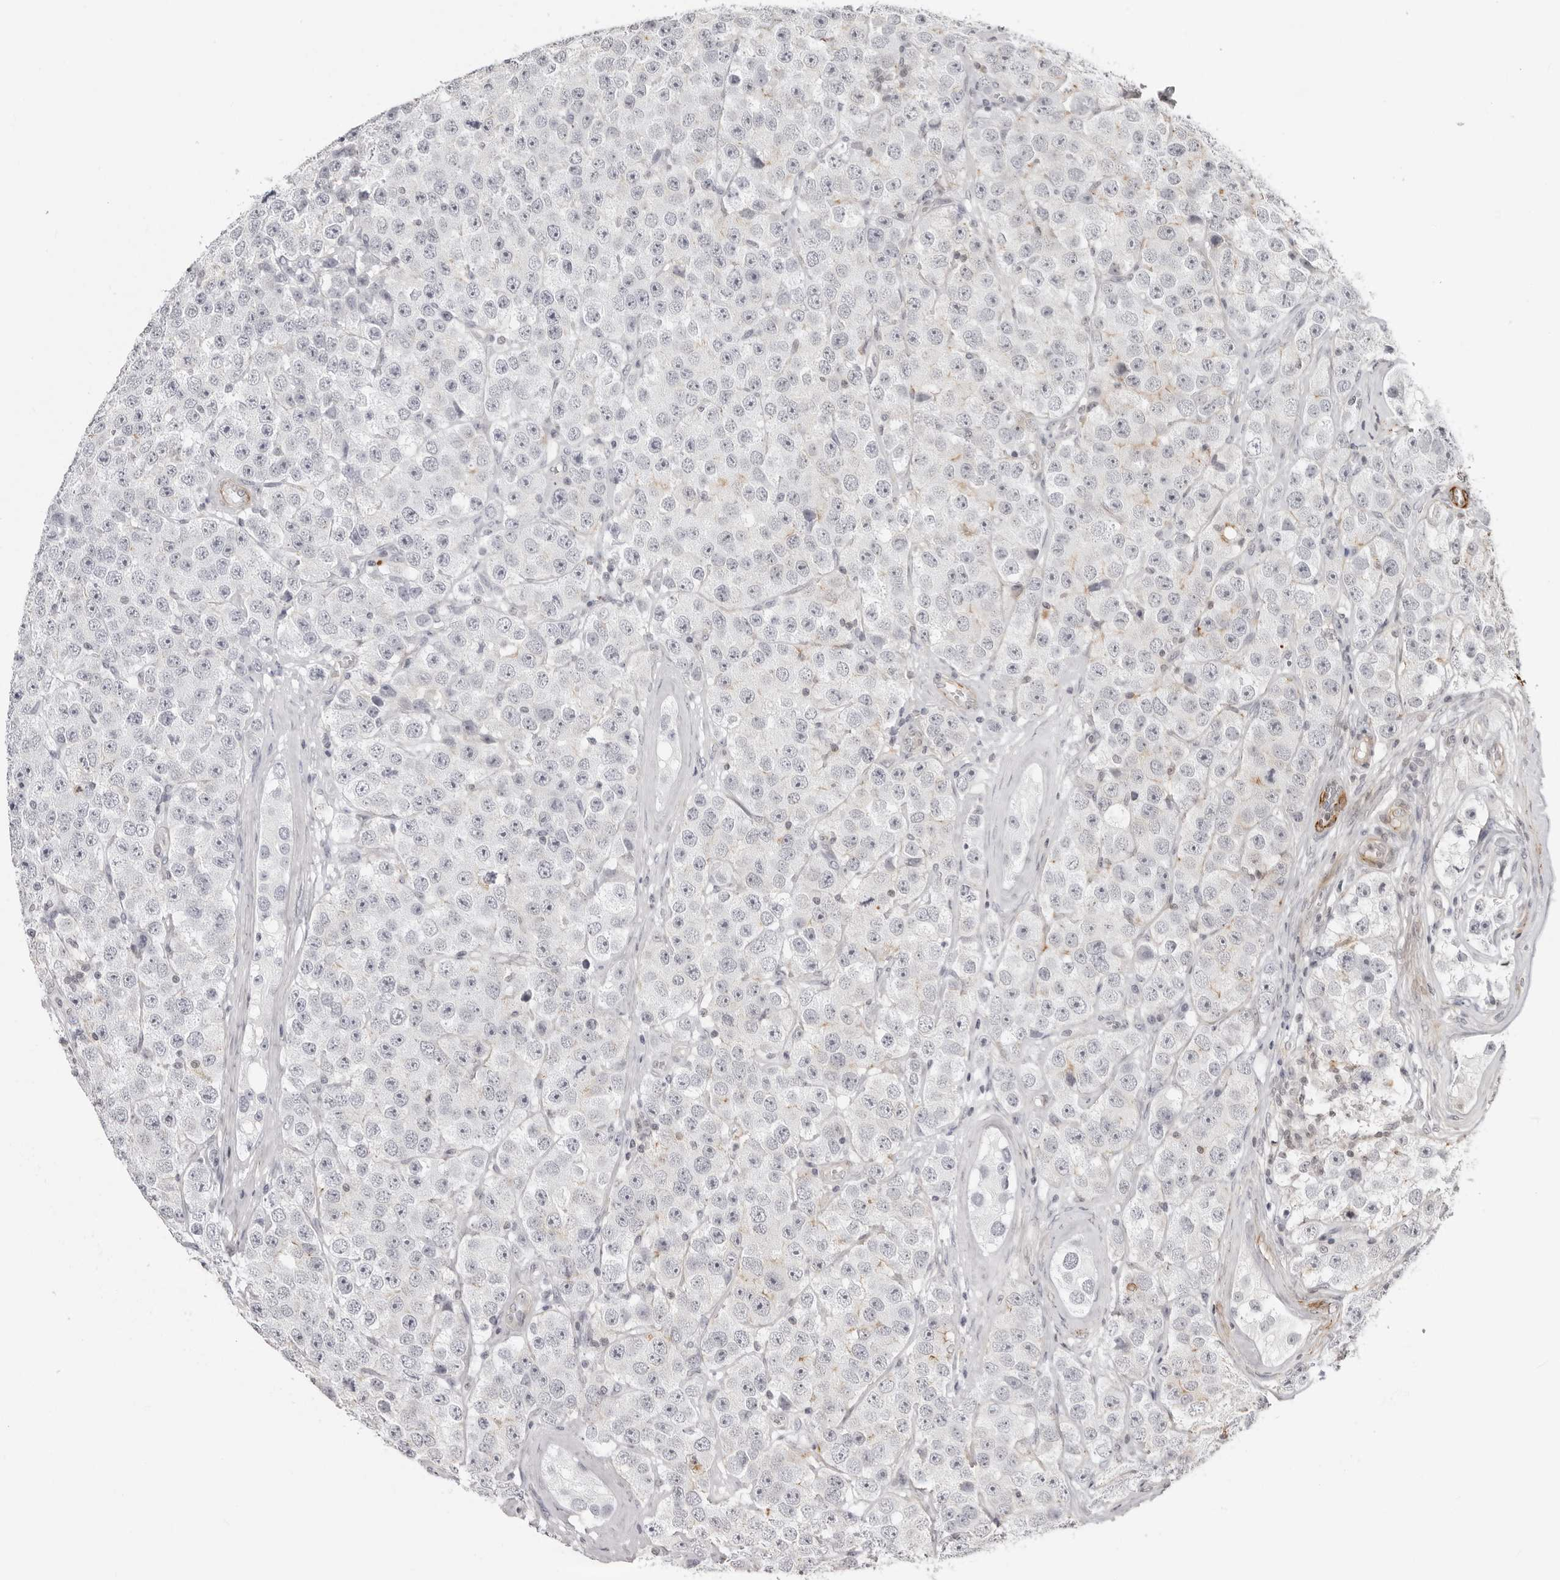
{"staining": {"intensity": "negative", "quantity": "none", "location": "none"}, "tissue": "testis cancer", "cell_type": "Tumor cells", "image_type": "cancer", "snomed": [{"axis": "morphology", "description": "Seminoma, NOS"}, {"axis": "morphology", "description": "Carcinoma, Embryonal, NOS"}, {"axis": "topography", "description": "Testis"}], "caption": "An IHC photomicrograph of testis cancer (seminoma) is shown. There is no staining in tumor cells of testis cancer (seminoma).", "gene": "UNK", "patient": {"sex": "male", "age": 28}}